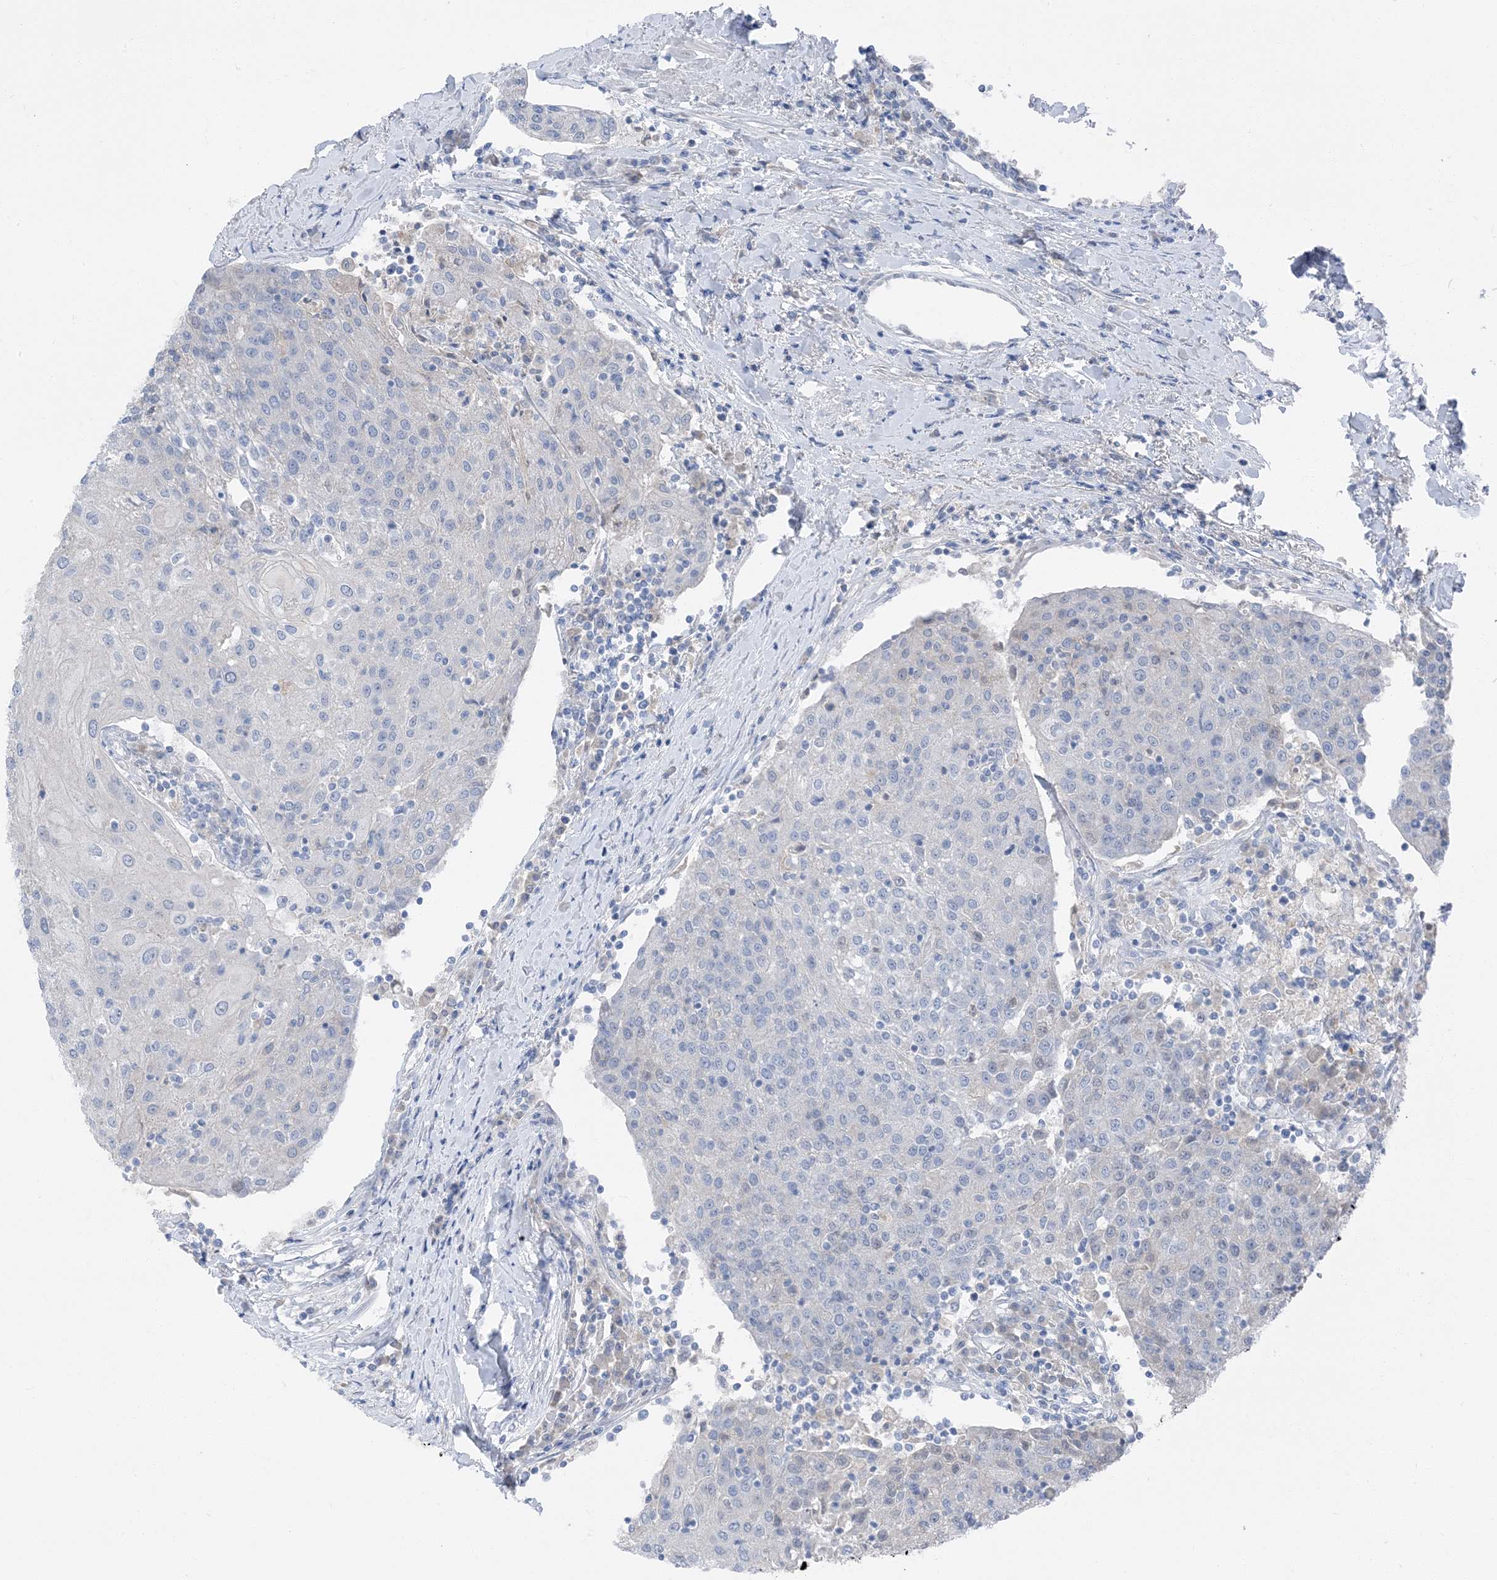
{"staining": {"intensity": "negative", "quantity": "none", "location": "none"}, "tissue": "urothelial cancer", "cell_type": "Tumor cells", "image_type": "cancer", "snomed": [{"axis": "morphology", "description": "Urothelial carcinoma, High grade"}, {"axis": "topography", "description": "Urinary bladder"}], "caption": "Human high-grade urothelial carcinoma stained for a protein using immunohistochemistry (IHC) shows no expression in tumor cells.", "gene": "NCOA7", "patient": {"sex": "female", "age": 85}}